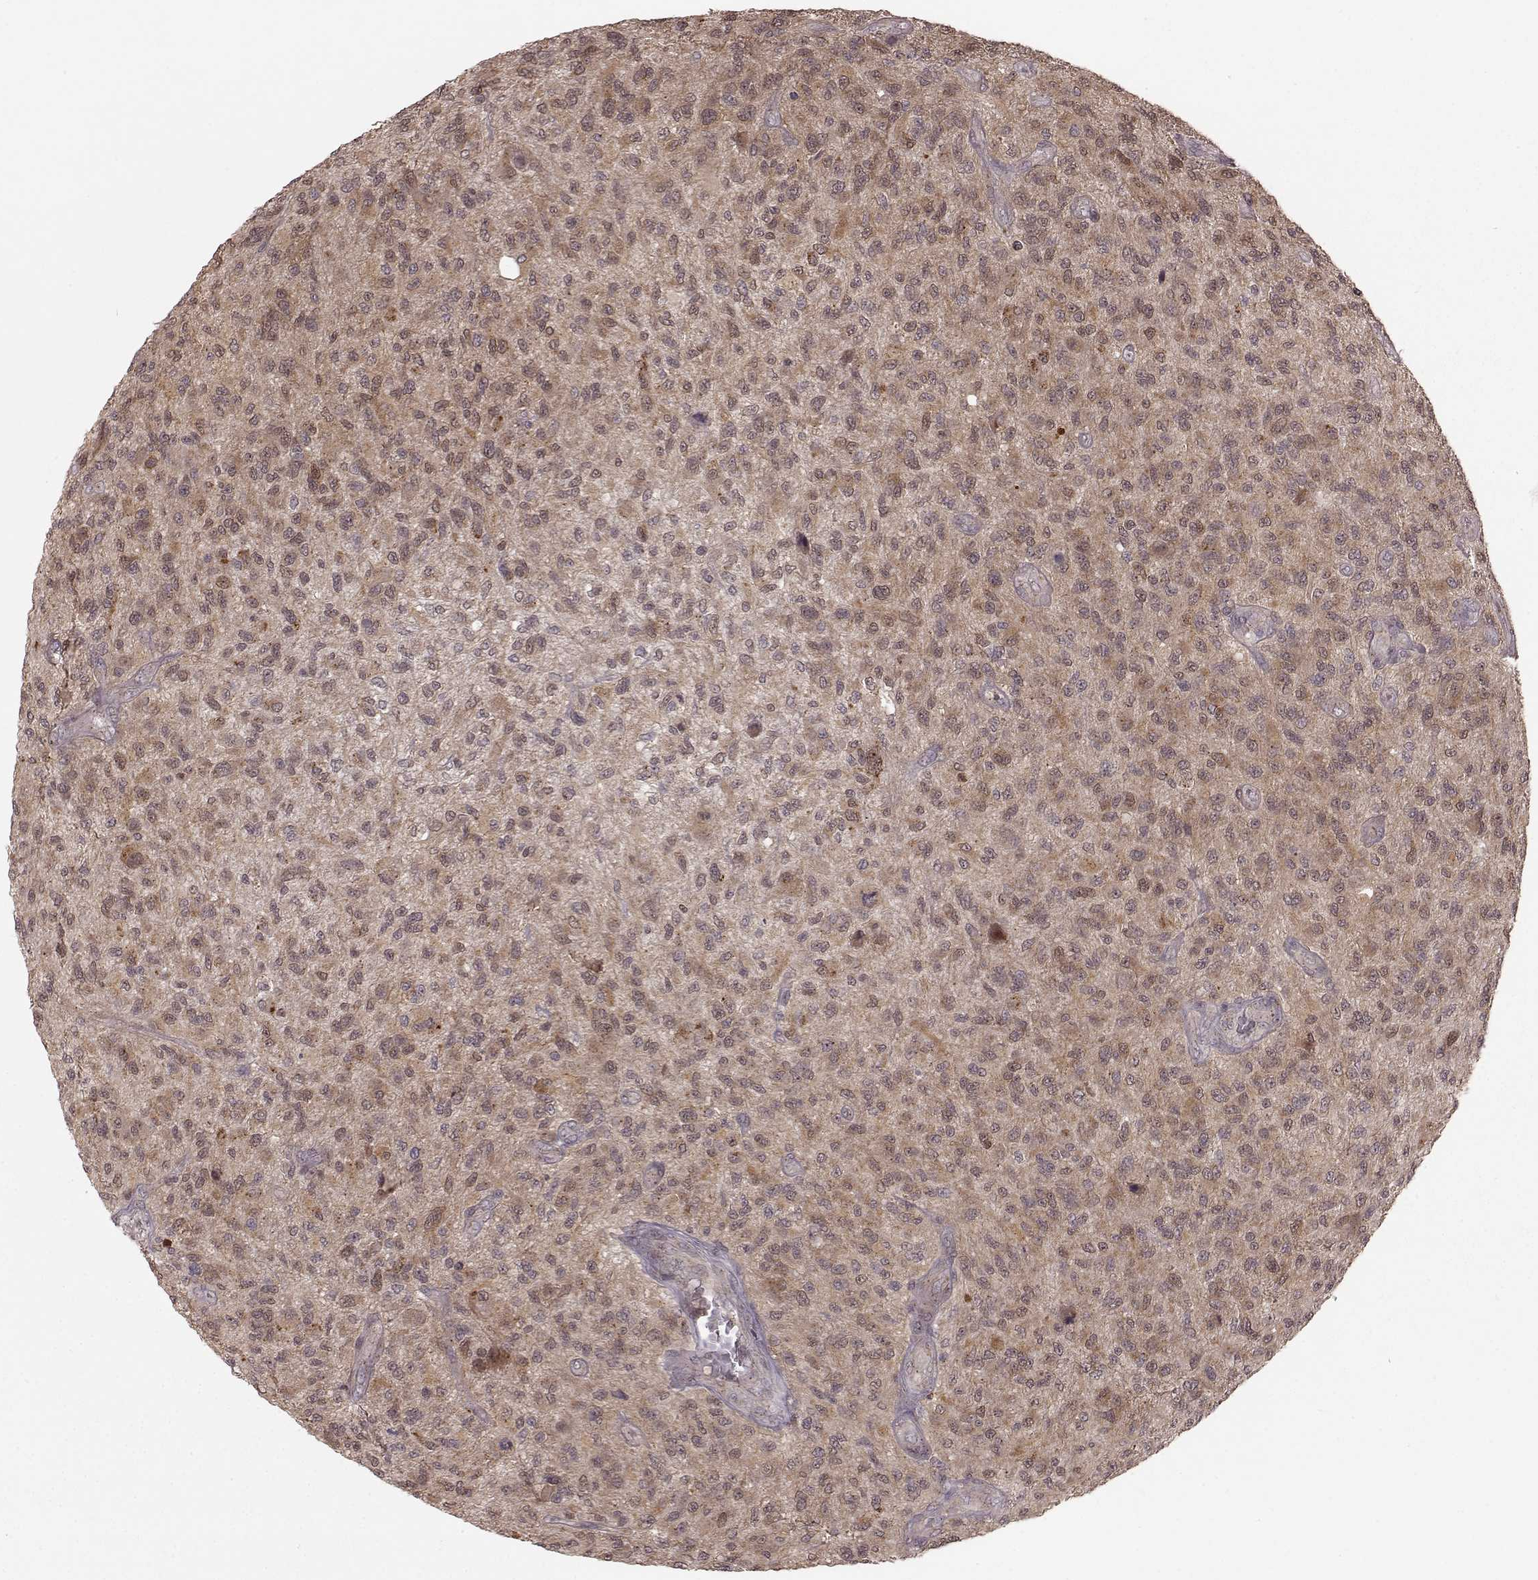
{"staining": {"intensity": "weak", "quantity": "25%-75%", "location": "cytoplasmic/membranous"}, "tissue": "glioma", "cell_type": "Tumor cells", "image_type": "cancer", "snomed": [{"axis": "morphology", "description": "Glioma, malignant, High grade"}, {"axis": "topography", "description": "Brain"}], "caption": "Glioma stained with IHC displays weak cytoplasmic/membranous positivity in about 25%-75% of tumor cells.", "gene": "GSS", "patient": {"sex": "male", "age": 47}}